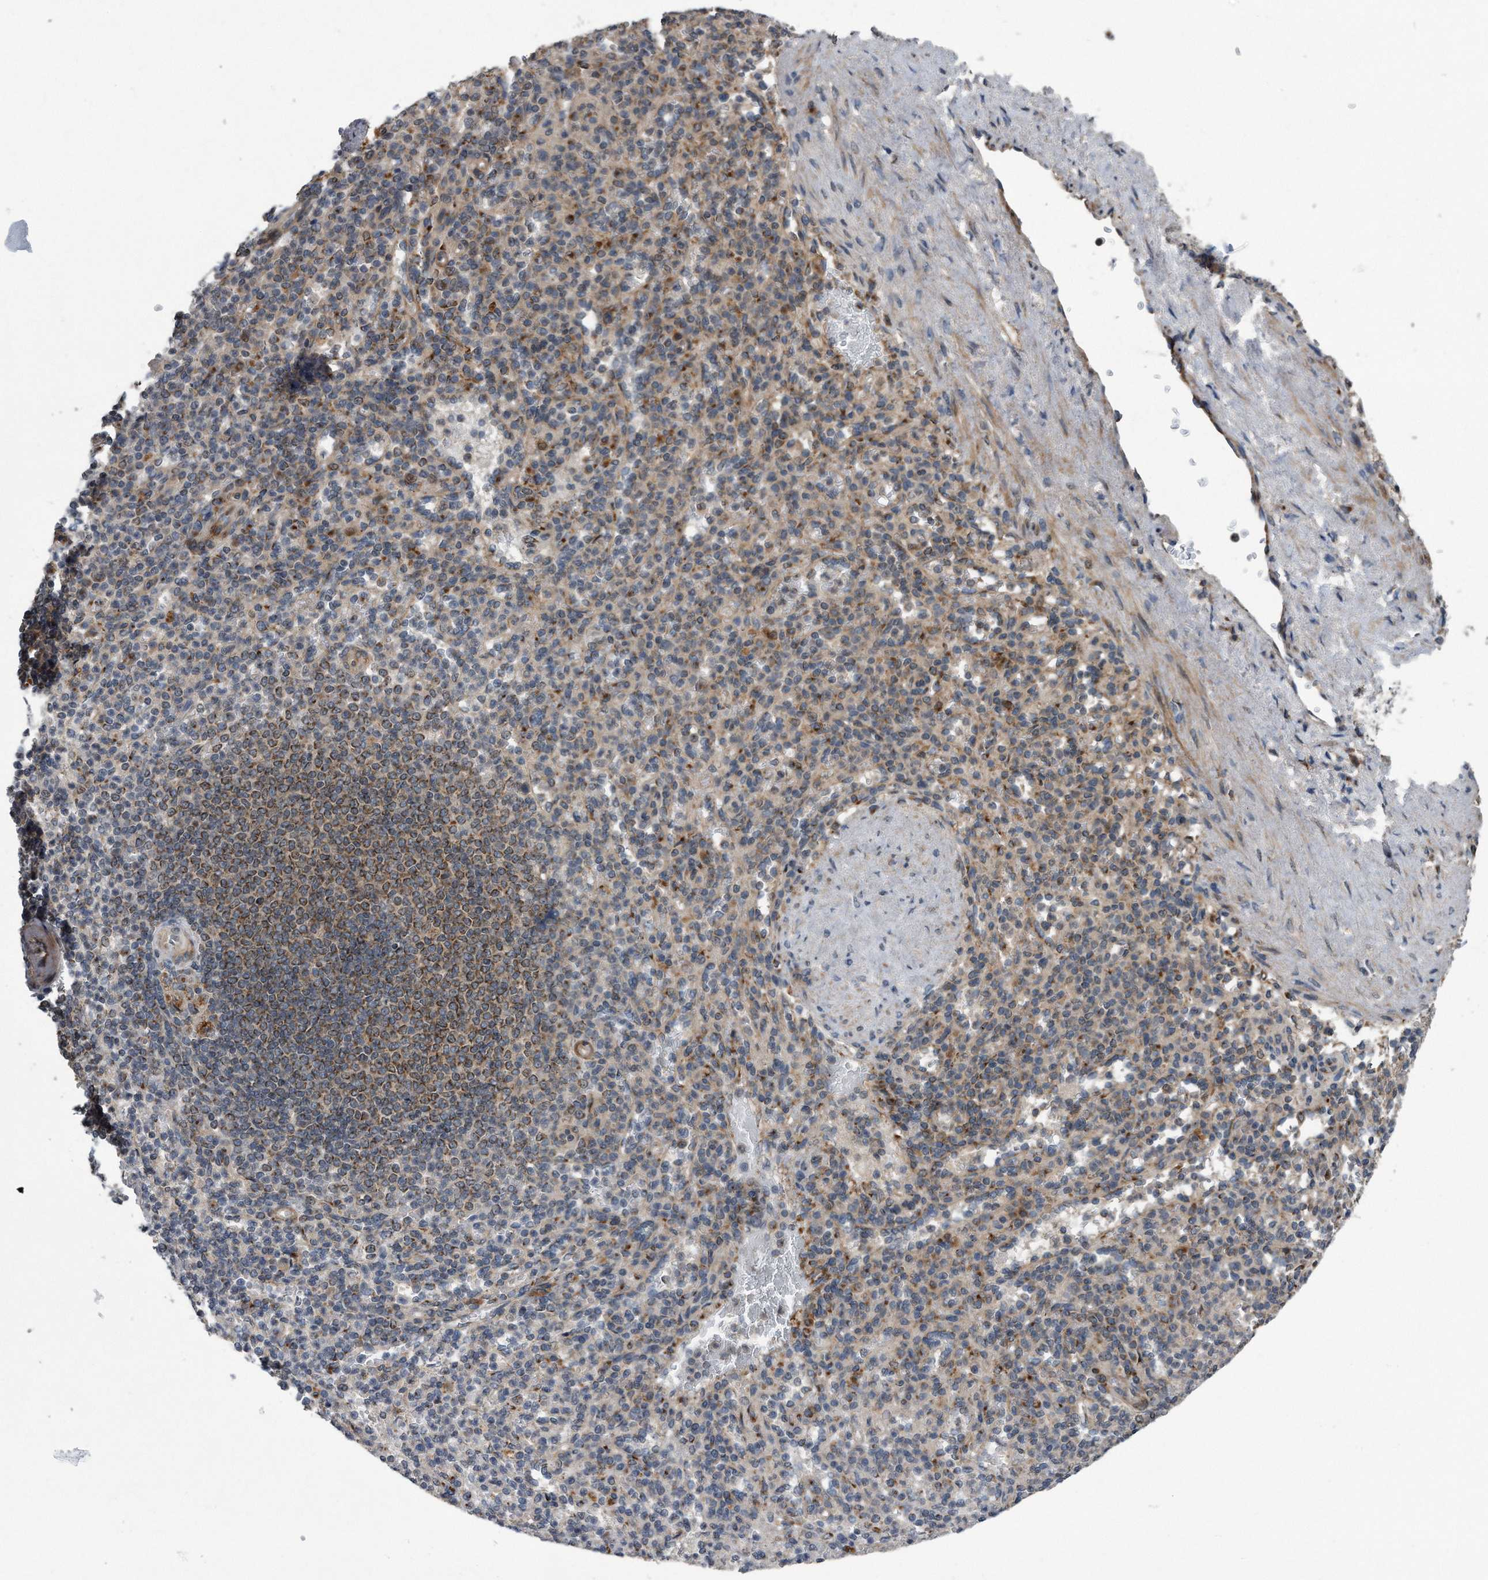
{"staining": {"intensity": "moderate", "quantity": "25%-75%", "location": "cytoplasmic/membranous"}, "tissue": "spleen", "cell_type": "Cells in red pulp", "image_type": "normal", "snomed": [{"axis": "morphology", "description": "Normal tissue, NOS"}, {"axis": "topography", "description": "Spleen"}], "caption": "The immunohistochemical stain shows moderate cytoplasmic/membranous positivity in cells in red pulp of benign spleen. The staining is performed using DAB (3,3'-diaminobenzidine) brown chromogen to label protein expression. The nuclei are counter-stained blue using hematoxylin.", "gene": "LYRM4", "patient": {"sex": "female", "age": 74}}